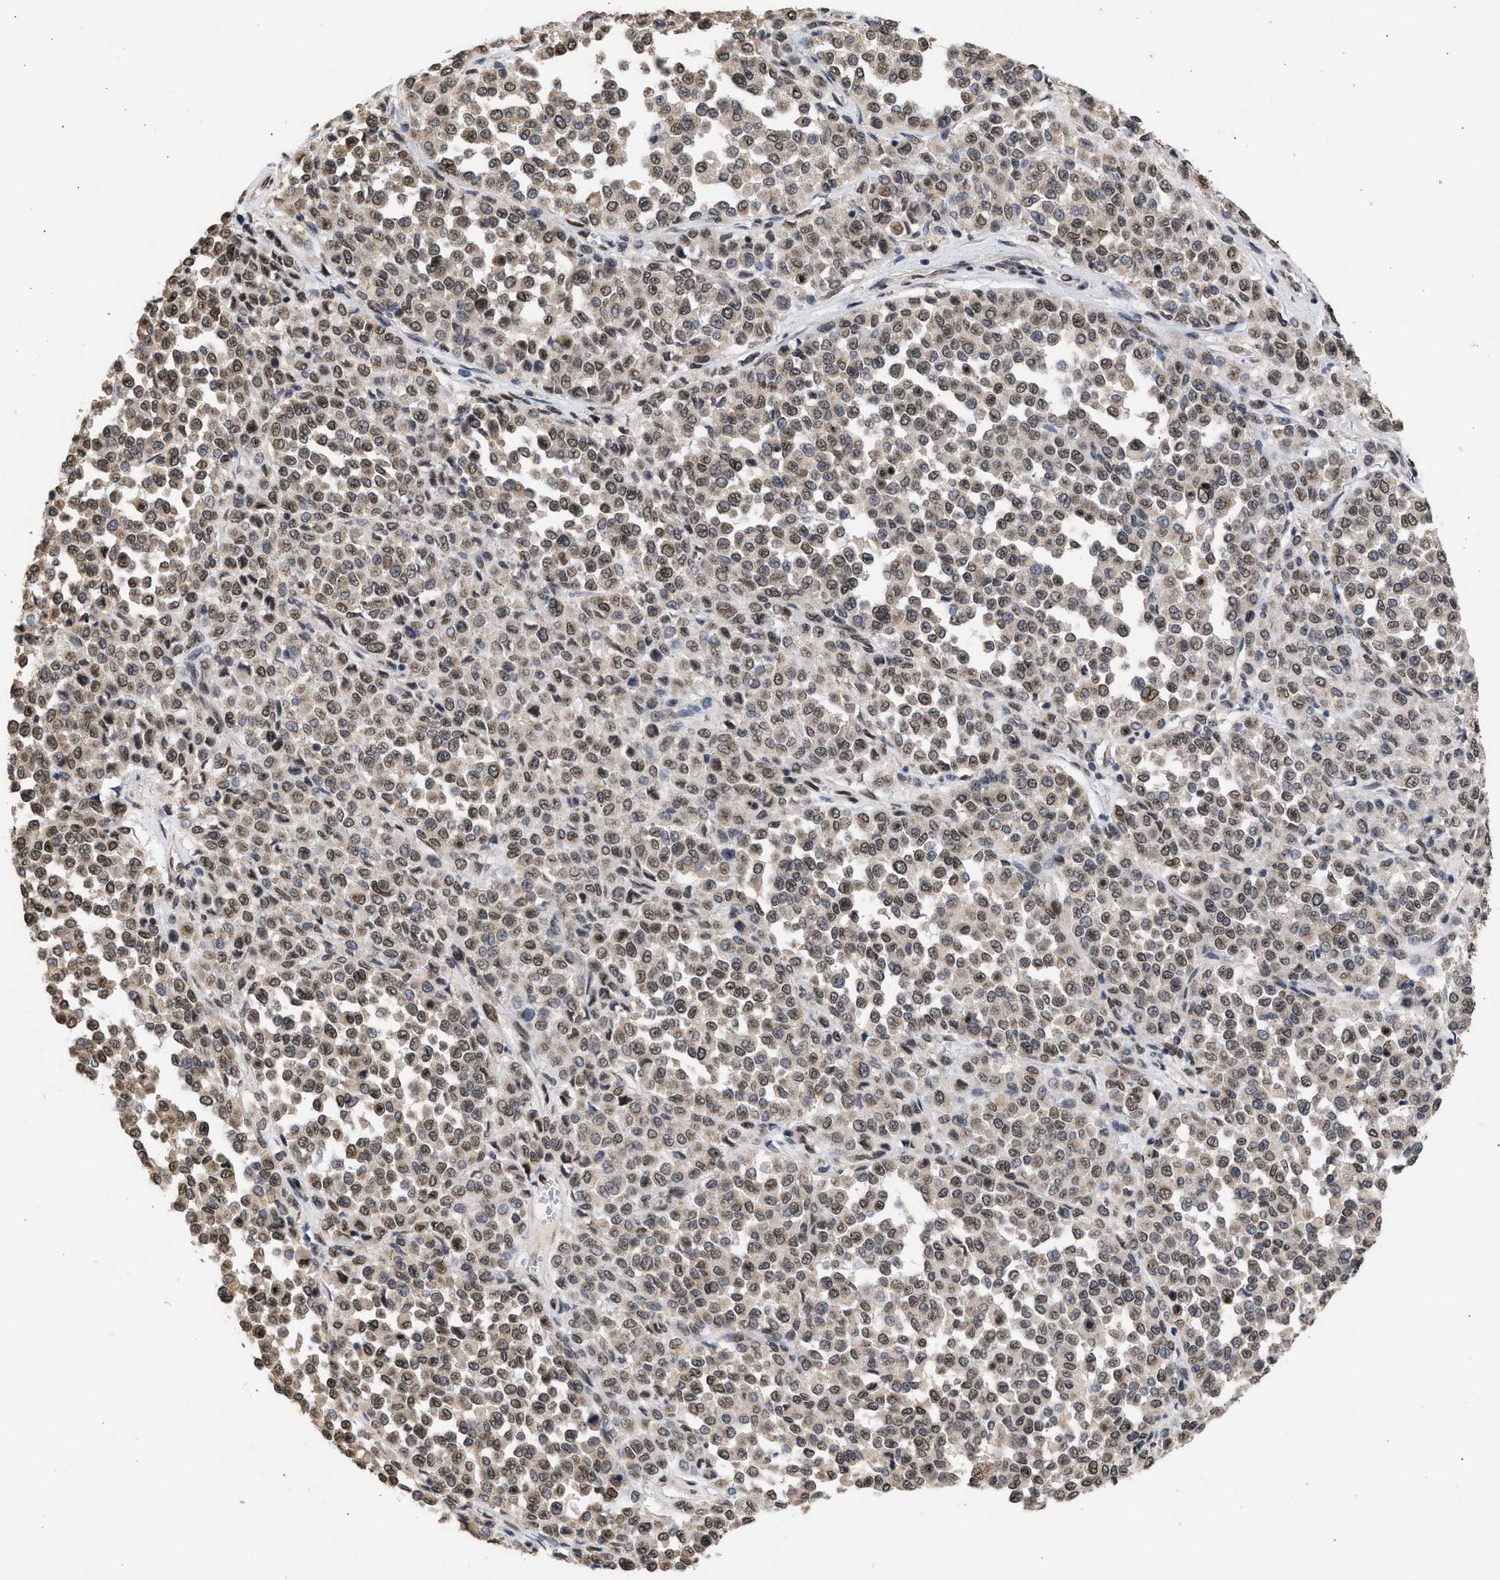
{"staining": {"intensity": "weak", "quantity": ">75%", "location": "cytoplasmic/membranous,nuclear"}, "tissue": "melanoma", "cell_type": "Tumor cells", "image_type": "cancer", "snomed": [{"axis": "morphology", "description": "Malignant melanoma, Metastatic site"}, {"axis": "topography", "description": "Pancreas"}], "caption": "Immunohistochemical staining of human malignant melanoma (metastatic site) displays low levels of weak cytoplasmic/membranous and nuclear expression in approximately >75% of tumor cells.", "gene": "NUP35", "patient": {"sex": "female", "age": 30}}